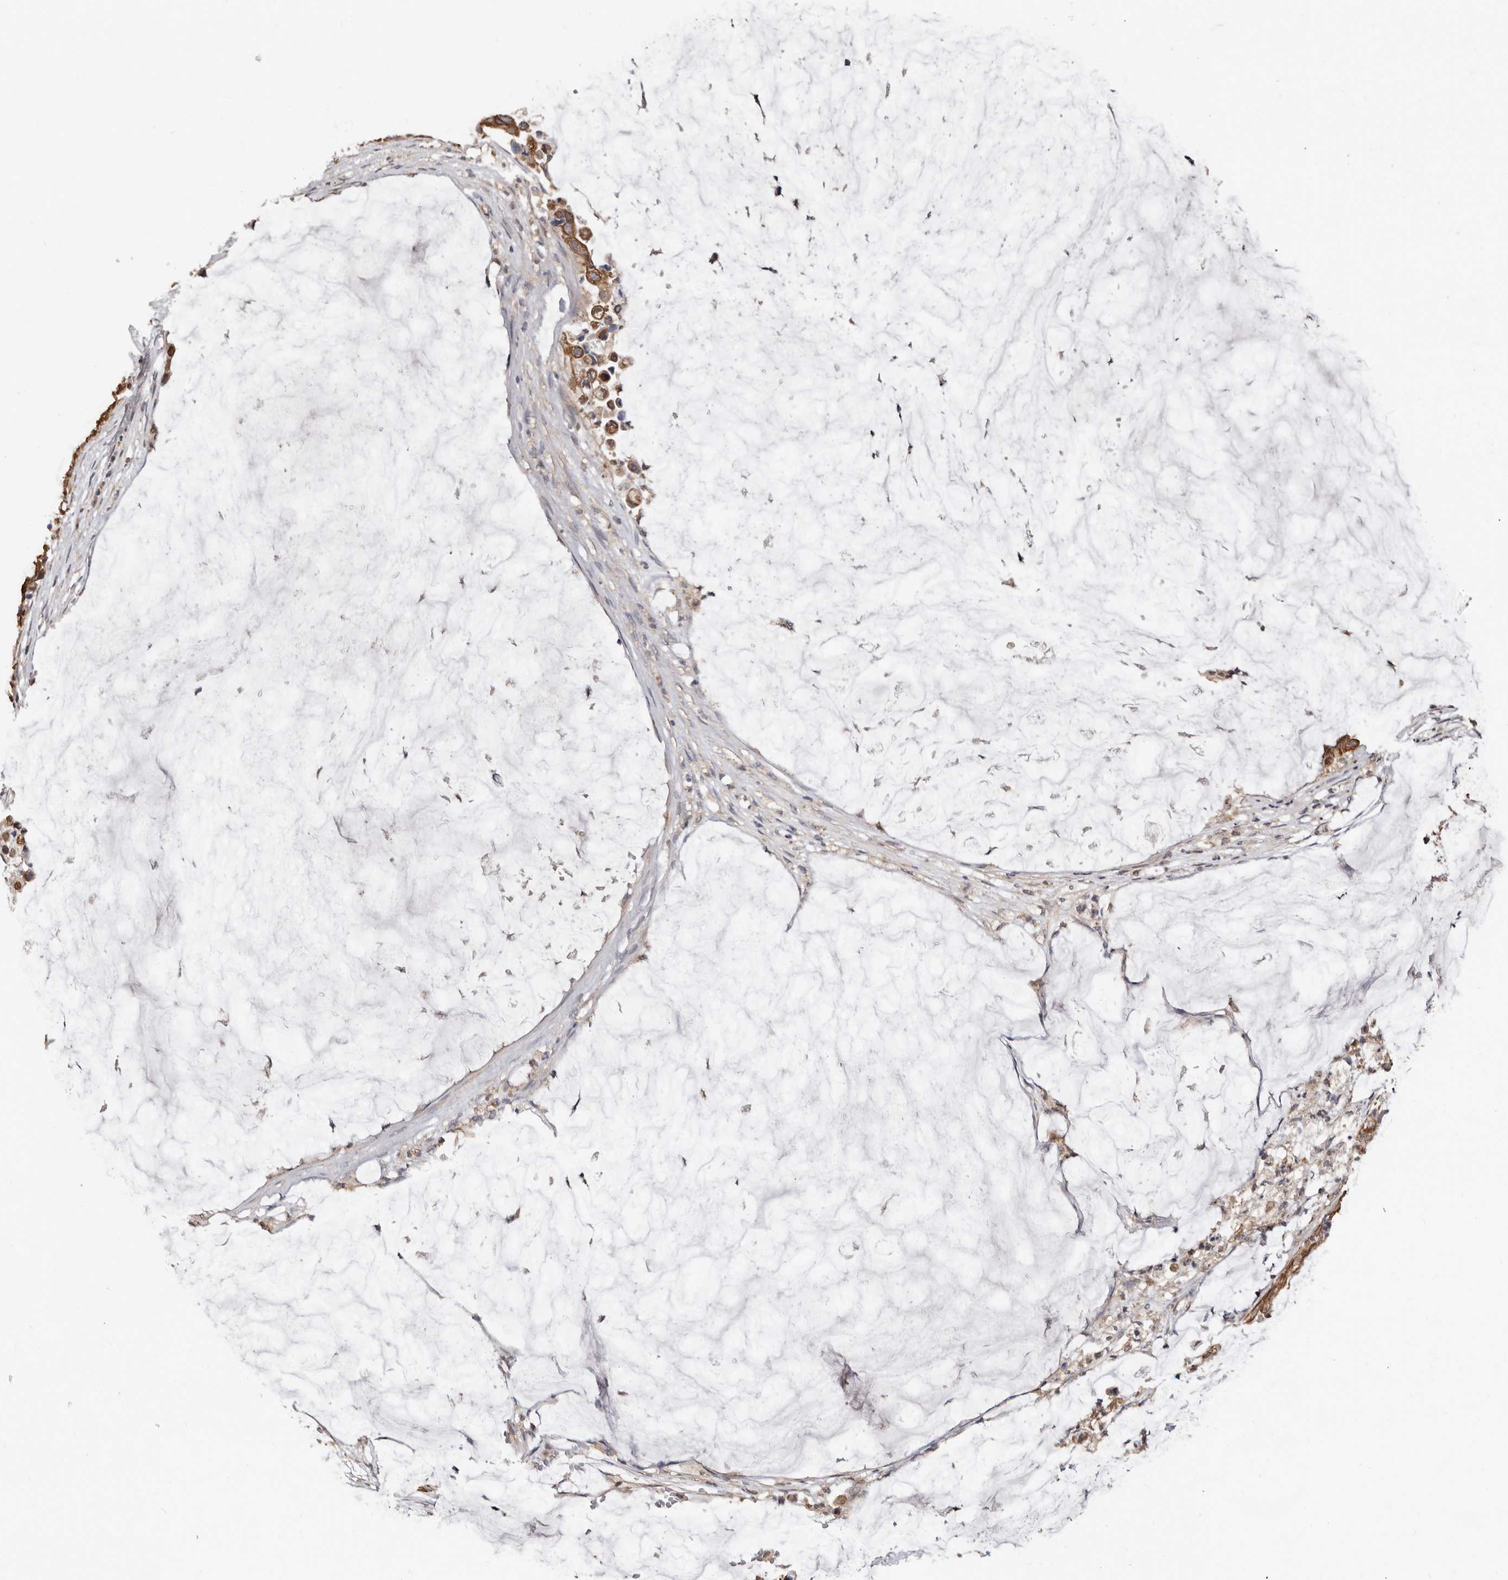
{"staining": {"intensity": "moderate", "quantity": ">75%", "location": "cytoplasmic/membranous"}, "tissue": "pancreatic cancer", "cell_type": "Tumor cells", "image_type": "cancer", "snomed": [{"axis": "morphology", "description": "Adenocarcinoma, NOS"}, {"axis": "topography", "description": "Pancreas"}], "caption": "Moderate cytoplasmic/membranous positivity for a protein is seen in approximately >75% of tumor cells of pancreatic cancer using IHC.", "gene": "MRPL18", "patient": {"sex": "male", "age": 41}}